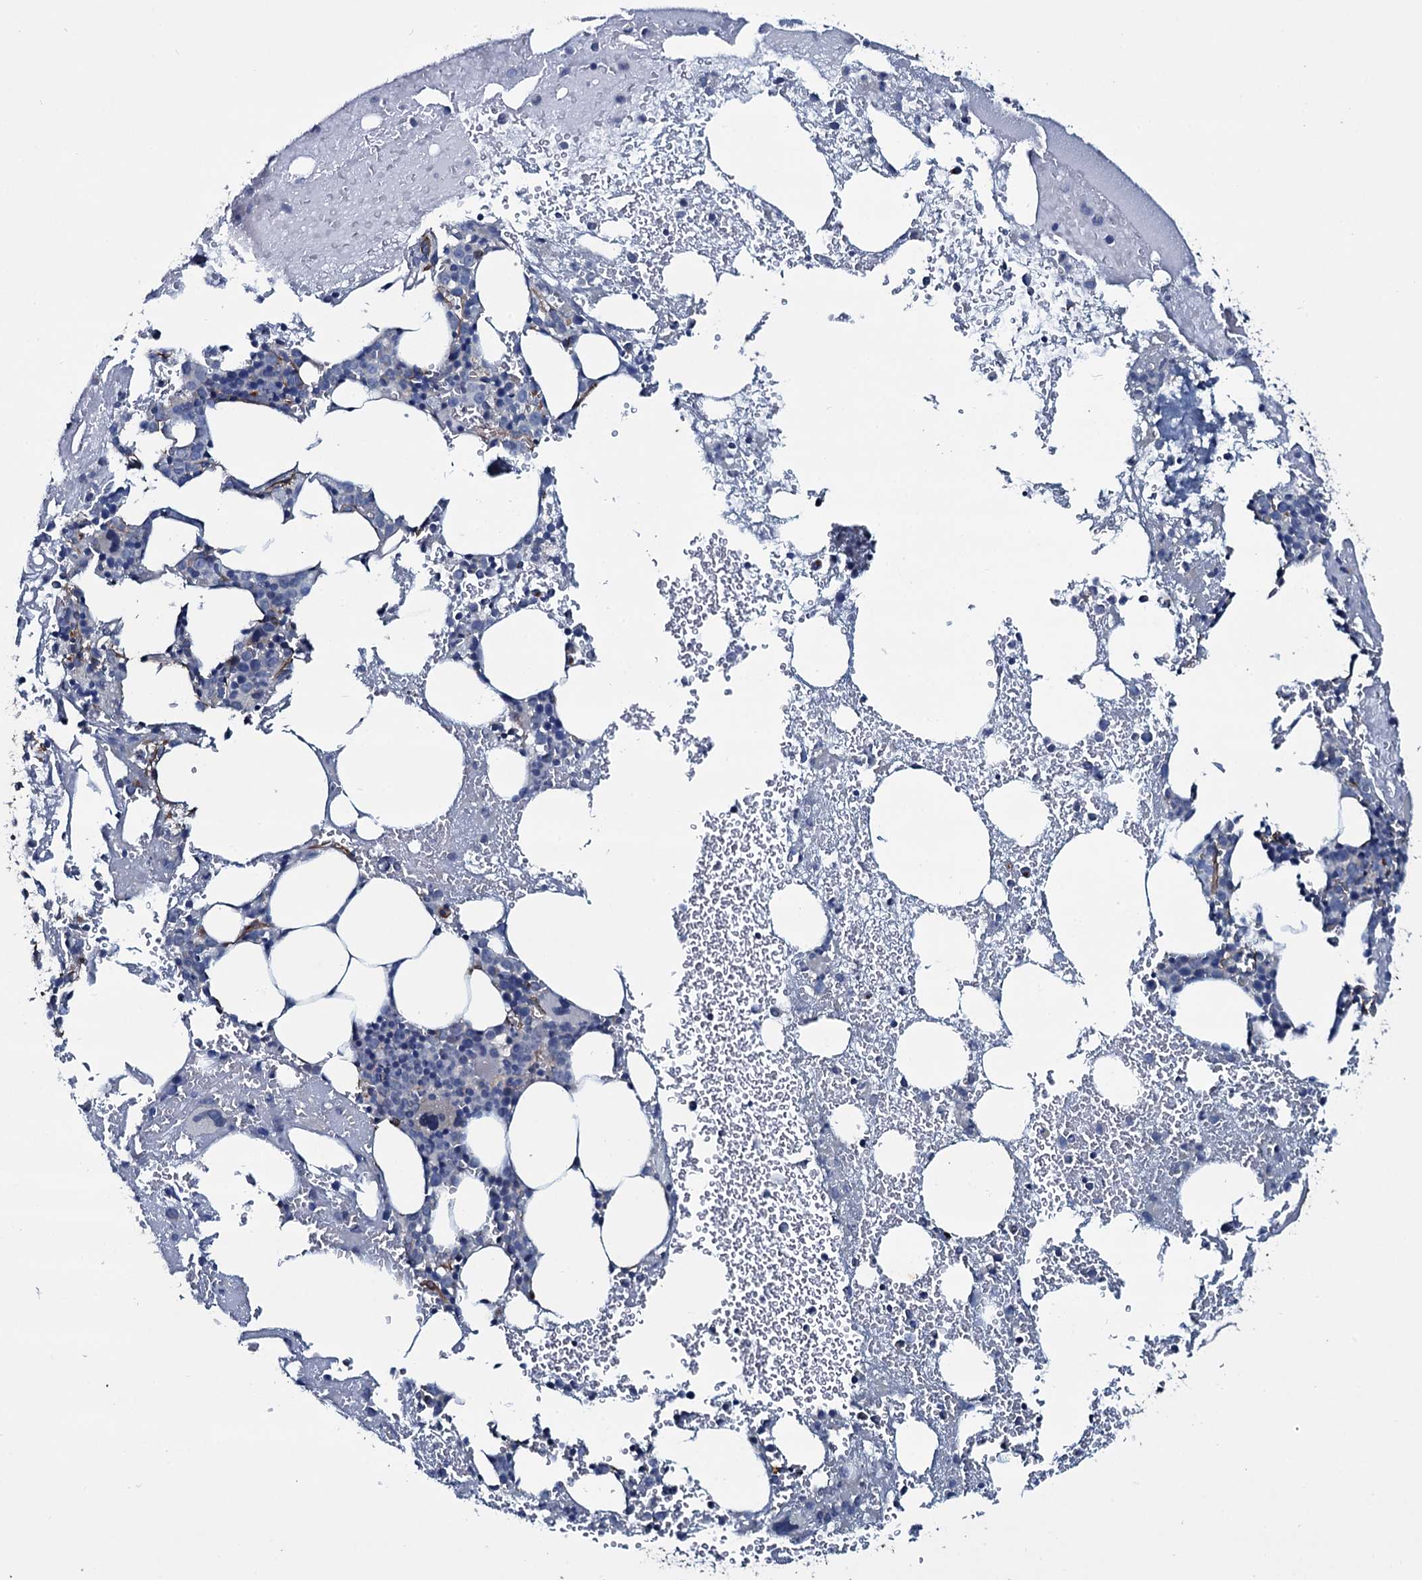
{"staining": {"intensity": "negative", "quantity": "none", "location": "none"}, "tissue": "bone marrow", "cell_type": "Hematopoietic cells", "image_type": "normal", "snomed": [{"axis": "morphology", "description": "Normal tissue, NOS"}, {"axis": "topography", "description": "Bone marrow"}], "caption": "Protein analysis of benign bone marrow exhibits no significant positivity in hematopoietic cells. (Brightfield microscopy of DAB (3,3'-diaminobenzidine) immunohistochemistry at high magnification).", "gene": "CLEC14A", "patient": {"sex": "male", "age": 61}}